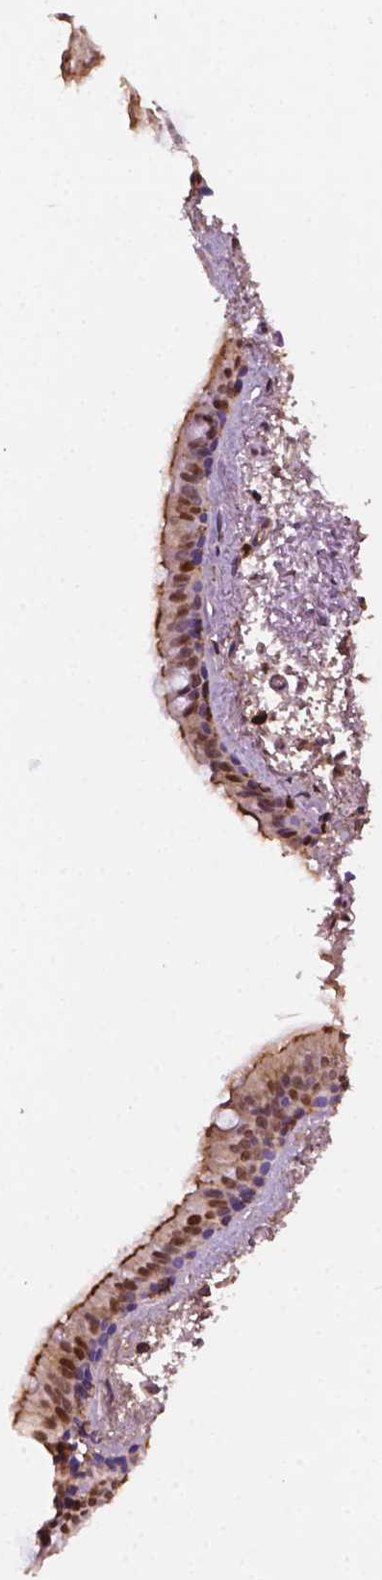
{"staining": {"intensity": "moderate", "quantity": ">75%", "location": "cytoplasmic/membranous,nuclear"}, "tissue": "bronchus", "cell_type": "Respiratory epithelial cells", "image_type": "normal", "snomed": [{"axis": "morphology", "description": "Normal tissue, NOS"}, {"axis": "topography", "description": "Bronchus"}], "caption": "A brown stain shows moderate cytoplasmic/membranous,nuclear expression of a protein in respiratory epithelial cells of normal human bronchus. (Stains: DAB in brown, nuclei in blue, Microscopy: brightfield microscopy at high magnification).", "gene": "DCN", "patient": {"sex": "female", "age": 61}}